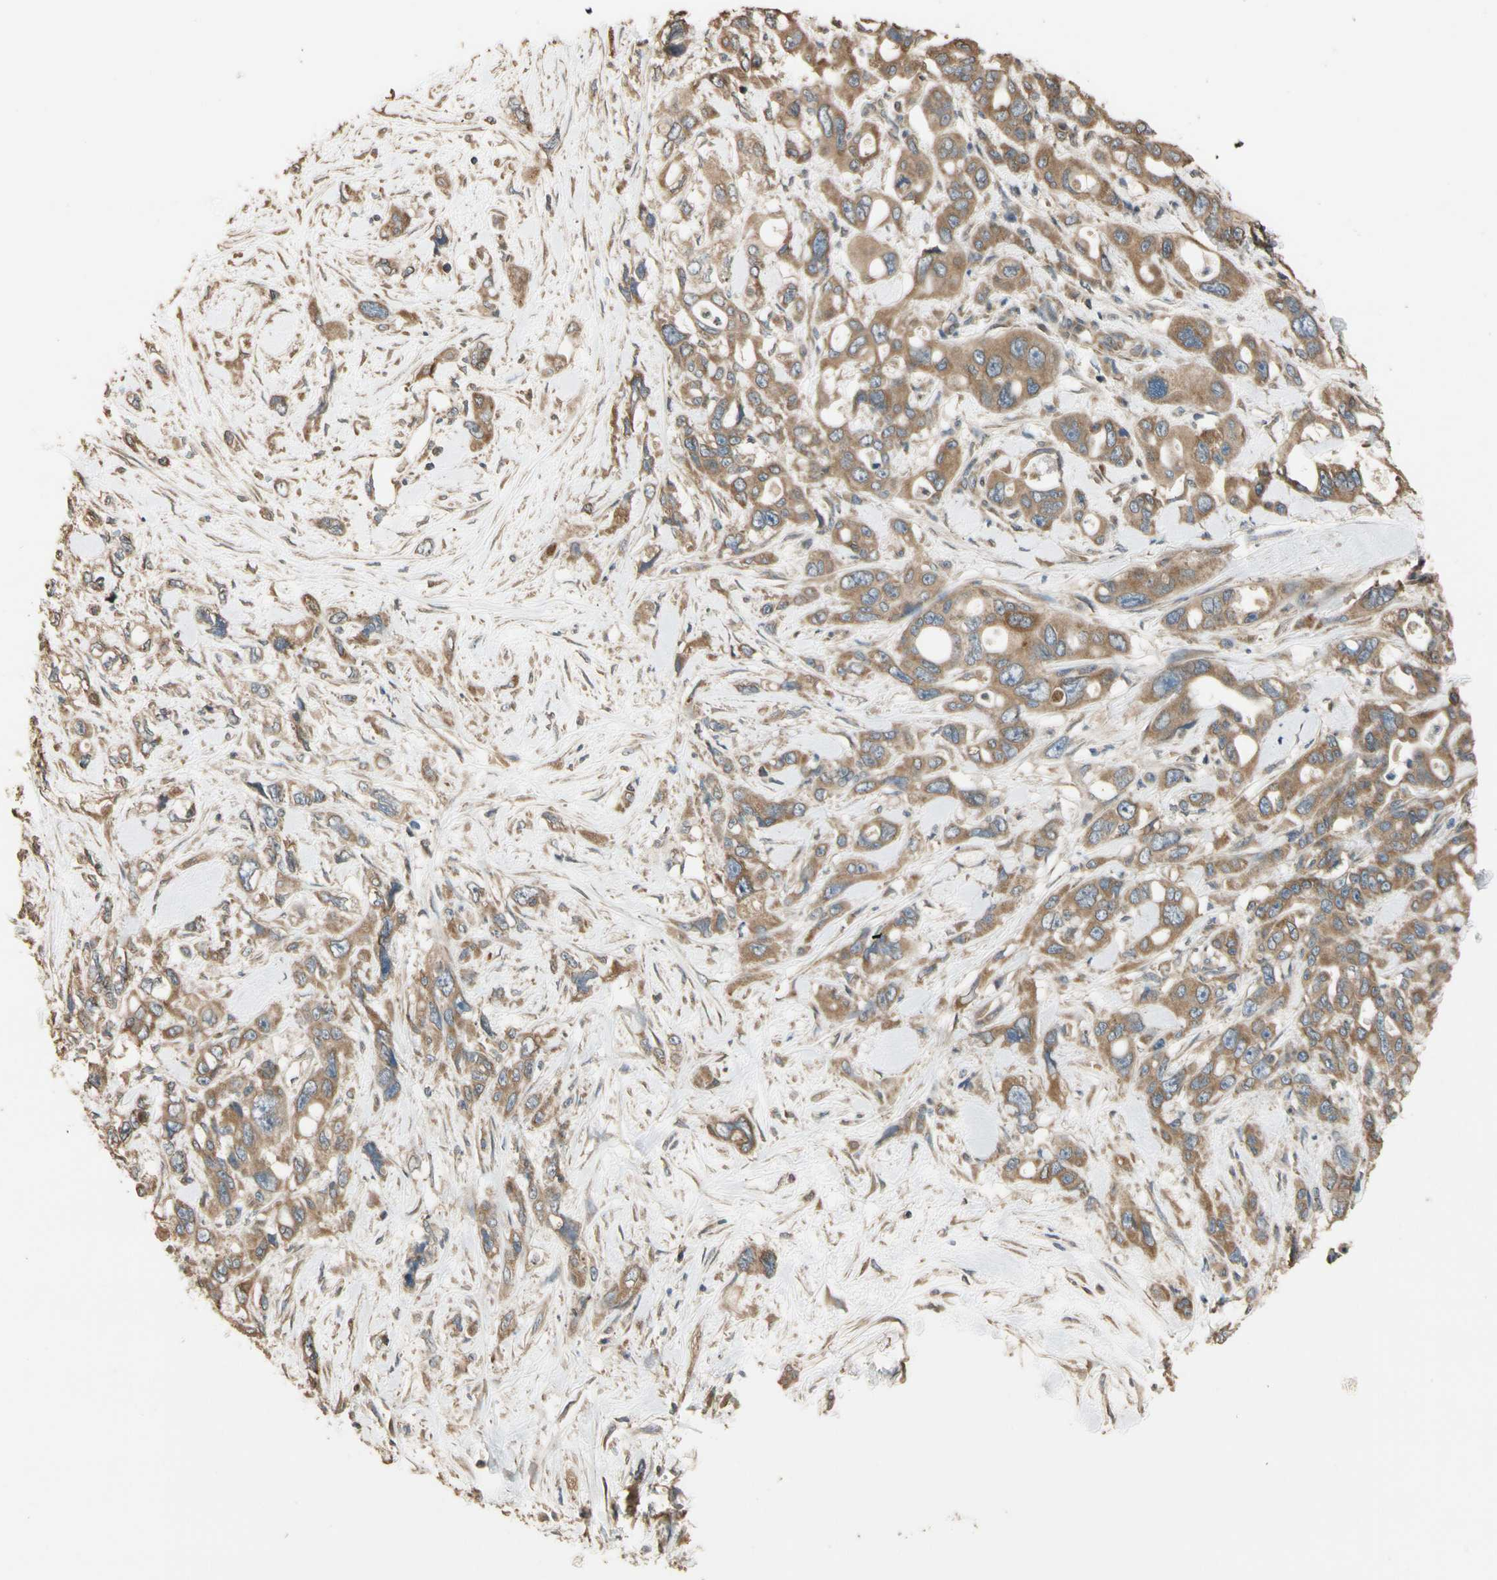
{"staining": {"intensity": "moderate", "quantity": ">75%", "location": "cytoplasmic/membranous"}, "tissue": "pancreatic cancer", "cell_type": "Tumor cells", "image_type": "cancer", "snomed": [{"axis": "morphology", "description": "Adenocarcinoma, NOS"}, {"axis": "topography", "description": "Pancreas"}], "caption": "IHC of pancreatic cancer shows medium levels of moderate cytoplasmic/membranous staining in approximately >75% of tumor cells.", "gene": "STX18", "patient": {"sex": "male", "age": 46}}